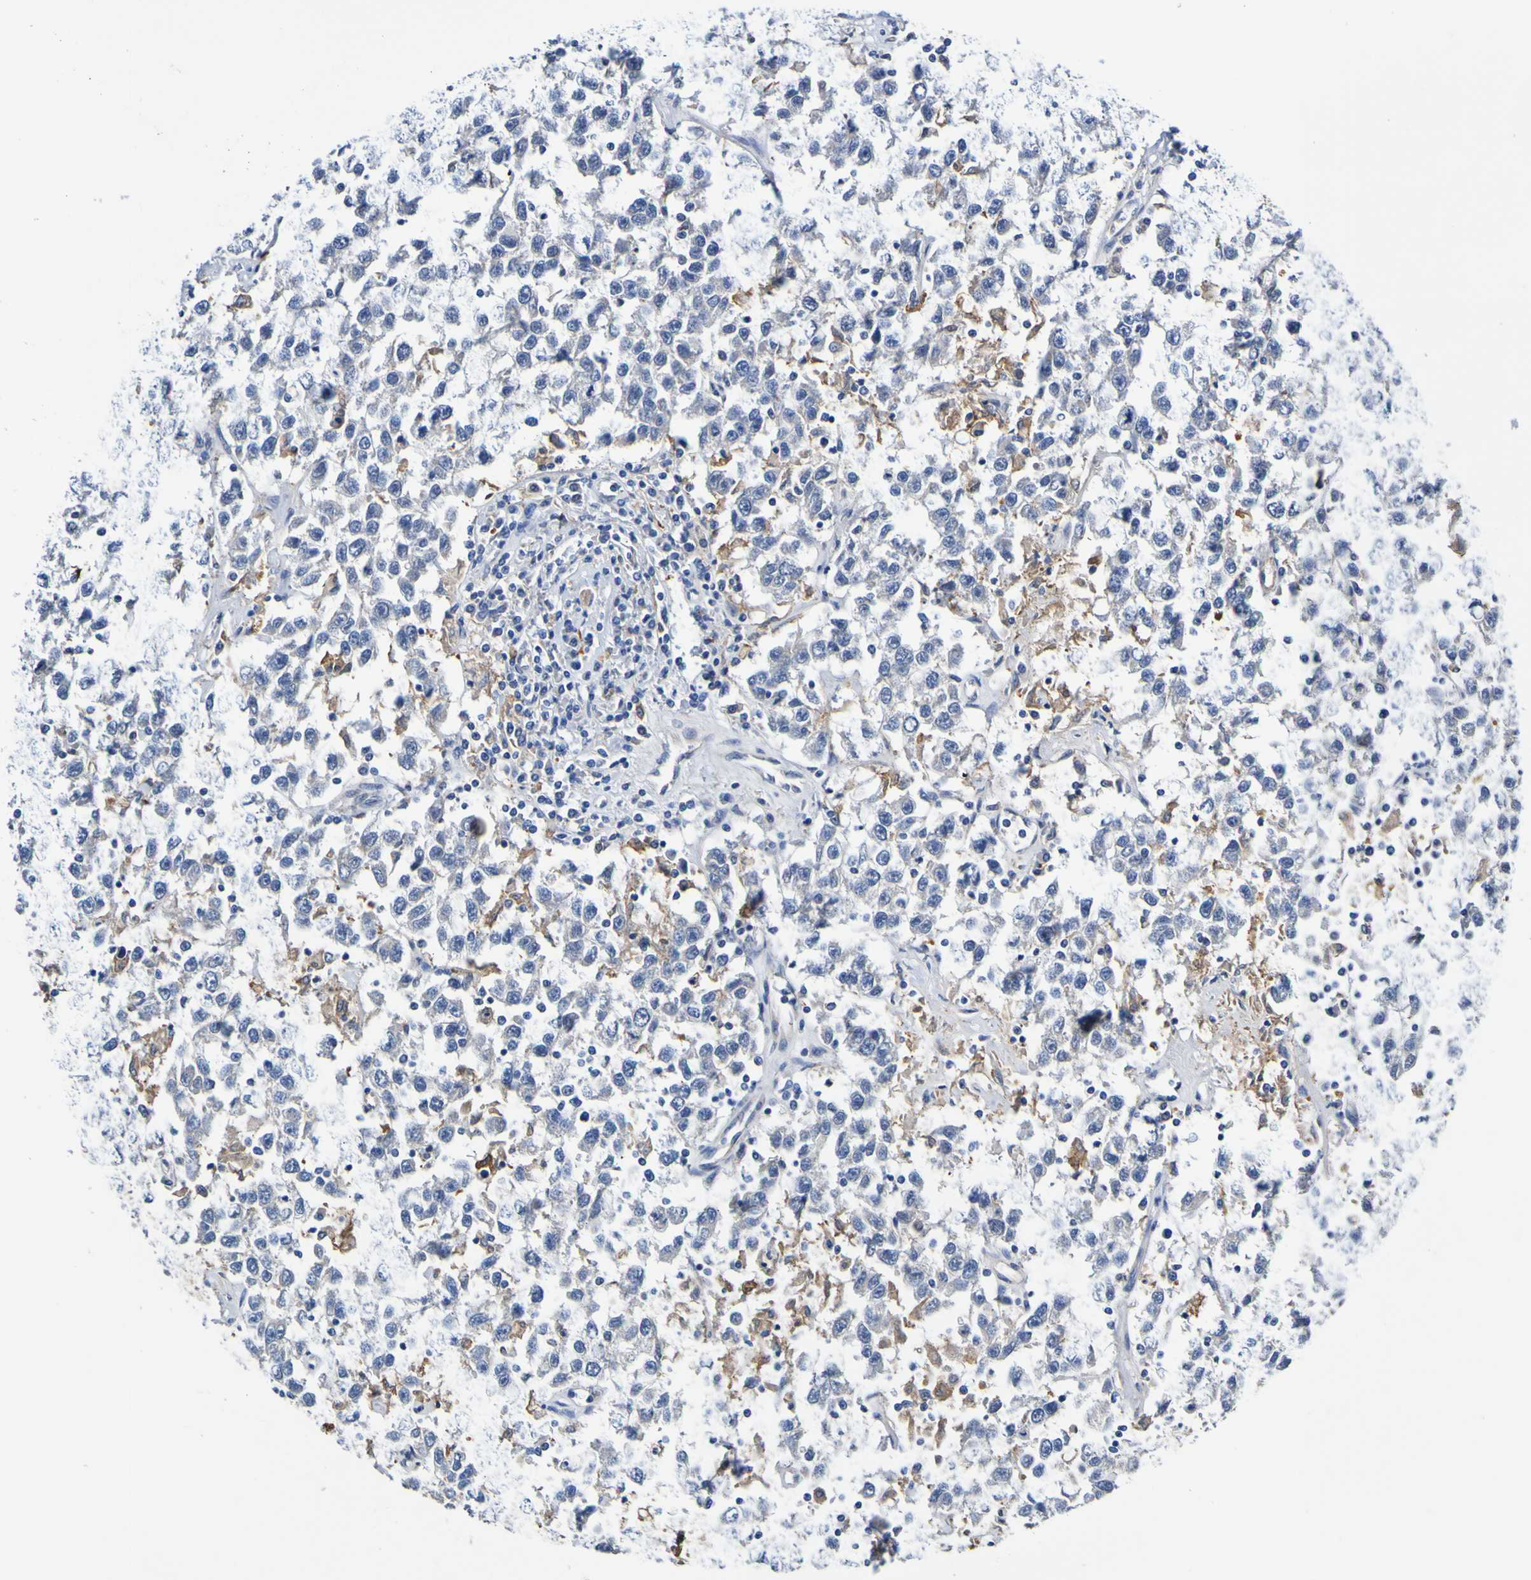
{"staining": {"intensity": "weak", "quantity": ">75%", "location": "cytoplasmic/membranous"}, "tissue": "testis cancer", "cell_type": "Tumor cells", "image_type": "cancer", "snomed": [{"axis": "morphology", "description": "Seminoma, NOS"}, {"axis": "topography", "description": "Testis"}], "caption": "Testis seminoma stained with immunohistochemistry (IHC) demonstrates weak cytoplasmic/membranous positivity in about >75% of tumor cells.", "gene": "METAP2", "patient": {"sex": "male", "age": 41}}